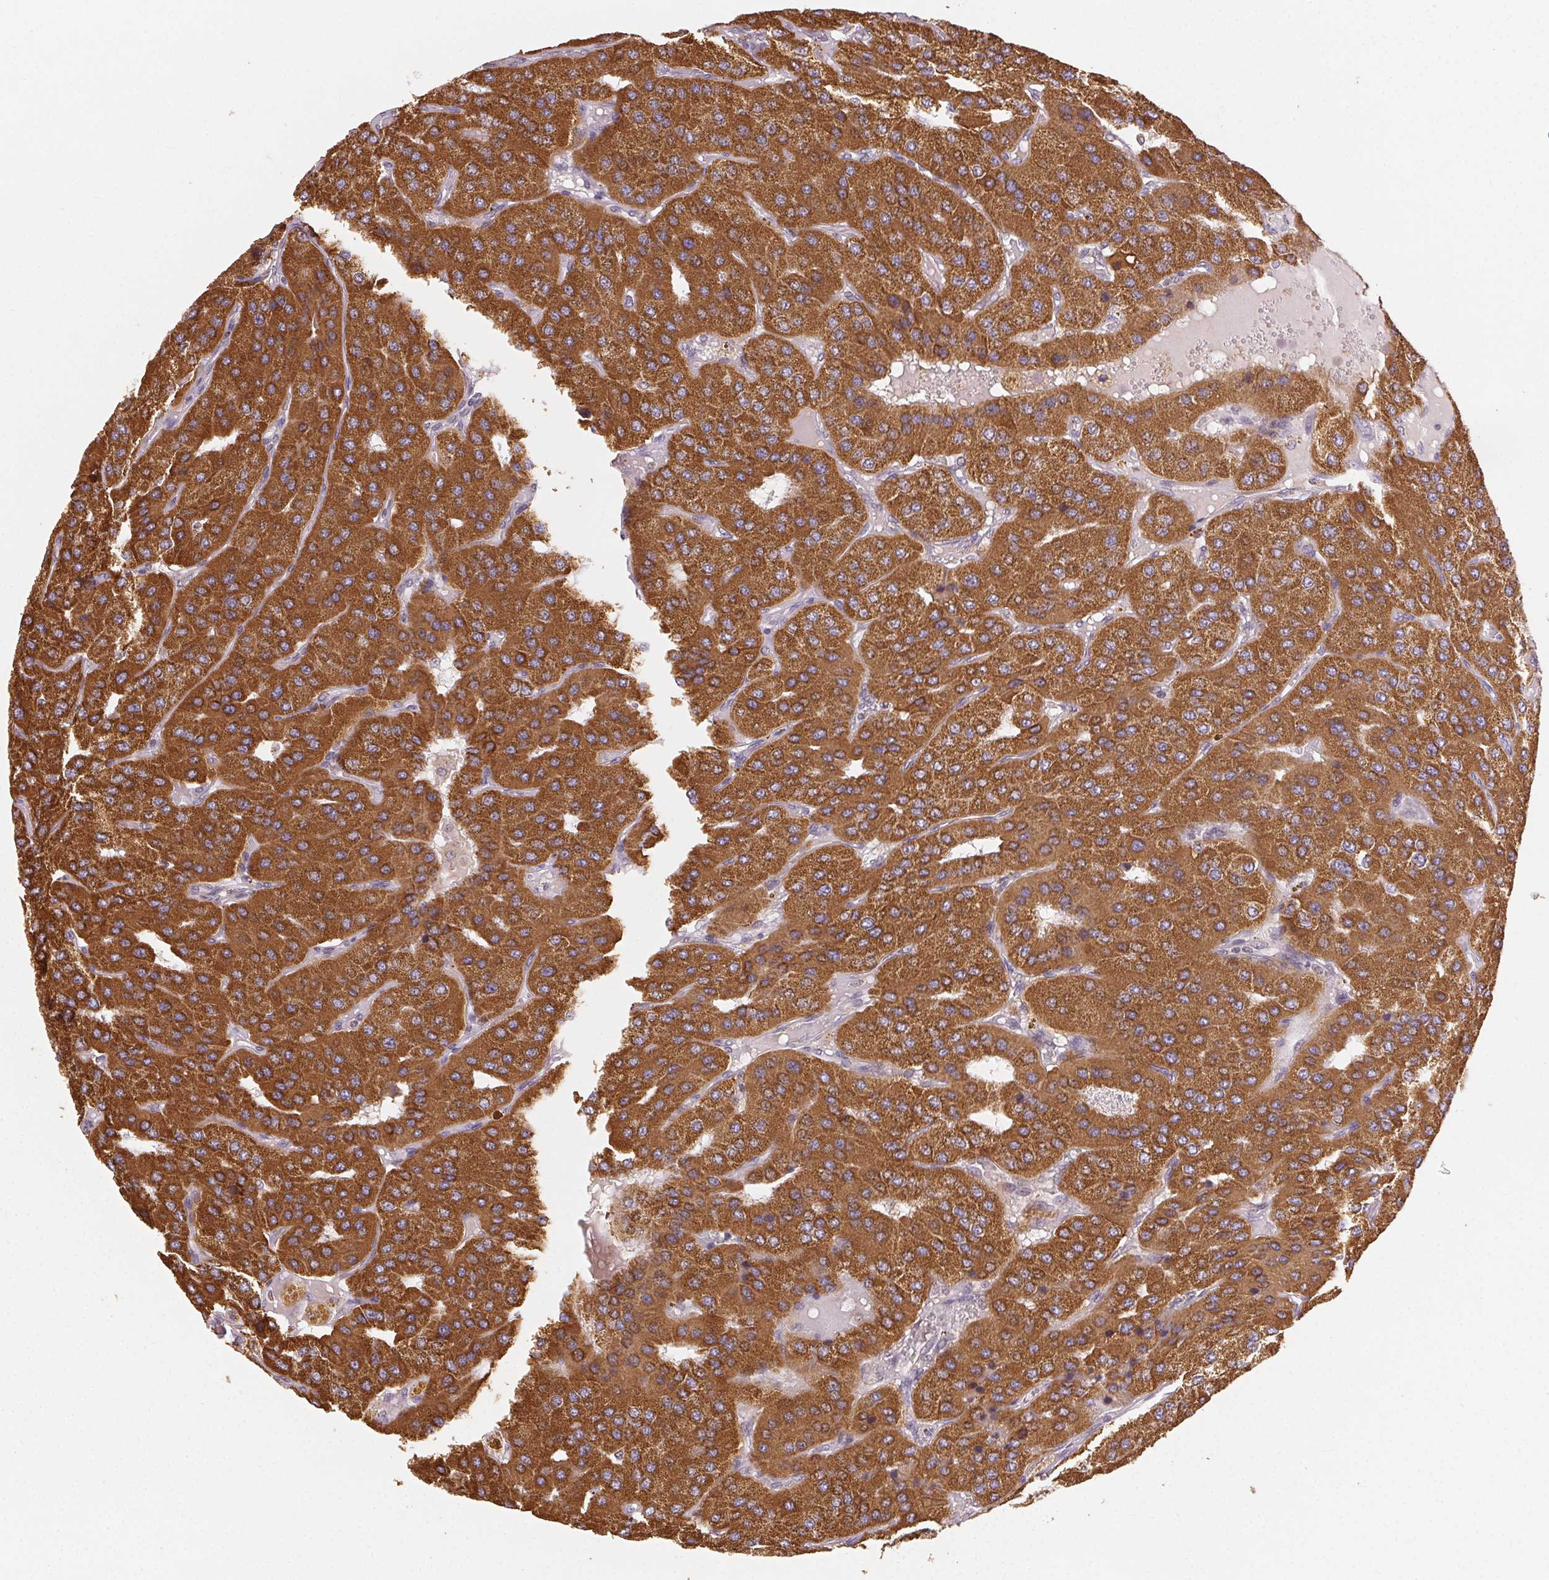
{"staining": {"intensity": "strong", "quantity": ">75%", "location": "cytoplasmic/membranous"}, "tissue": "parathyroid gland", "cell_type": "Glandular cells", "image_type": "normal", "snomed": [{"axis": "morphology", "description": "Normal tissue, NOS"}, {"axis": "morphology", "description": "Adenoma, NOS"}, {"axis": "topography", "description": "Parathyroid gland"}], "caption": "Immunohistochemistry (IHC) image of normal human parathyroid gland stained for a protein (brown), which displays high levels of strong cytoplasmic/membranous positivity in about >75% of glandular cells.", "gene": "CLASP1", "patient": {"sex": "female", "age": 86}}